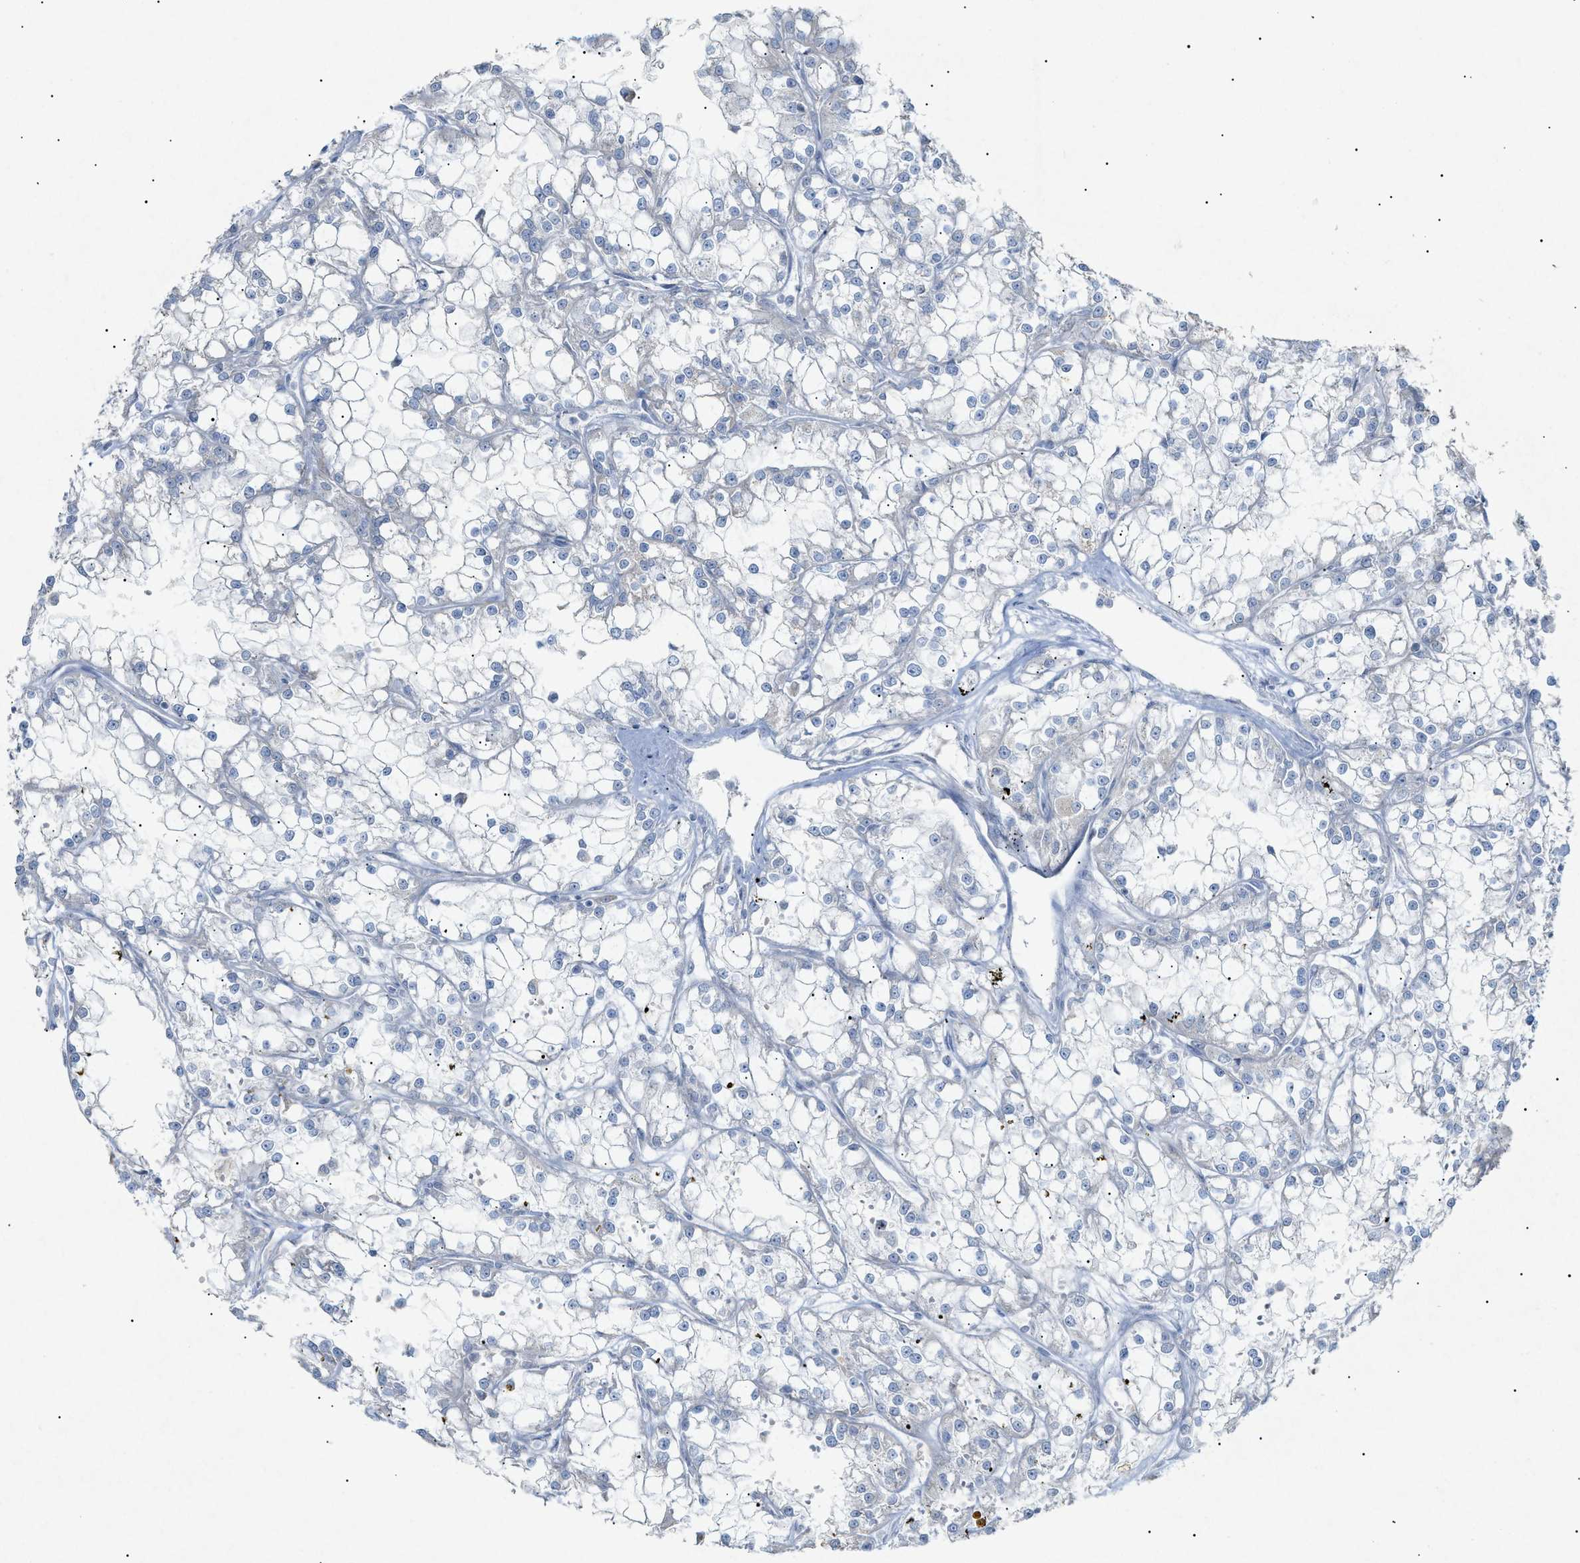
{"staining": {"intensity": "negative", "quantity": "none", "location": "none"}, "tissue": "renal cancer", "cell_type": "Tumor cells", "image_type": "cancer", "snomed": [{"axis": "morphology", "description": "Adenocarcinoma, NOS"}, {"axis": "topography", "description": "Kidney"}], "caption": "High magnification brightfield microscopy of renal adenocarcinoma stained with DAB (3,3'-diaminobenzidine) (brown) and counterstained with hematoxylin (blue): tumor cells show no significant expression. Brightfield microscopy of immunohistochemistry stained with DAB (3,3'-diaminobenzidine) (brown) and hematoxylin (blue), captured at high magnification.", "gene": "SLC25A31", "patient": {"sex": "female", "age": 52}}